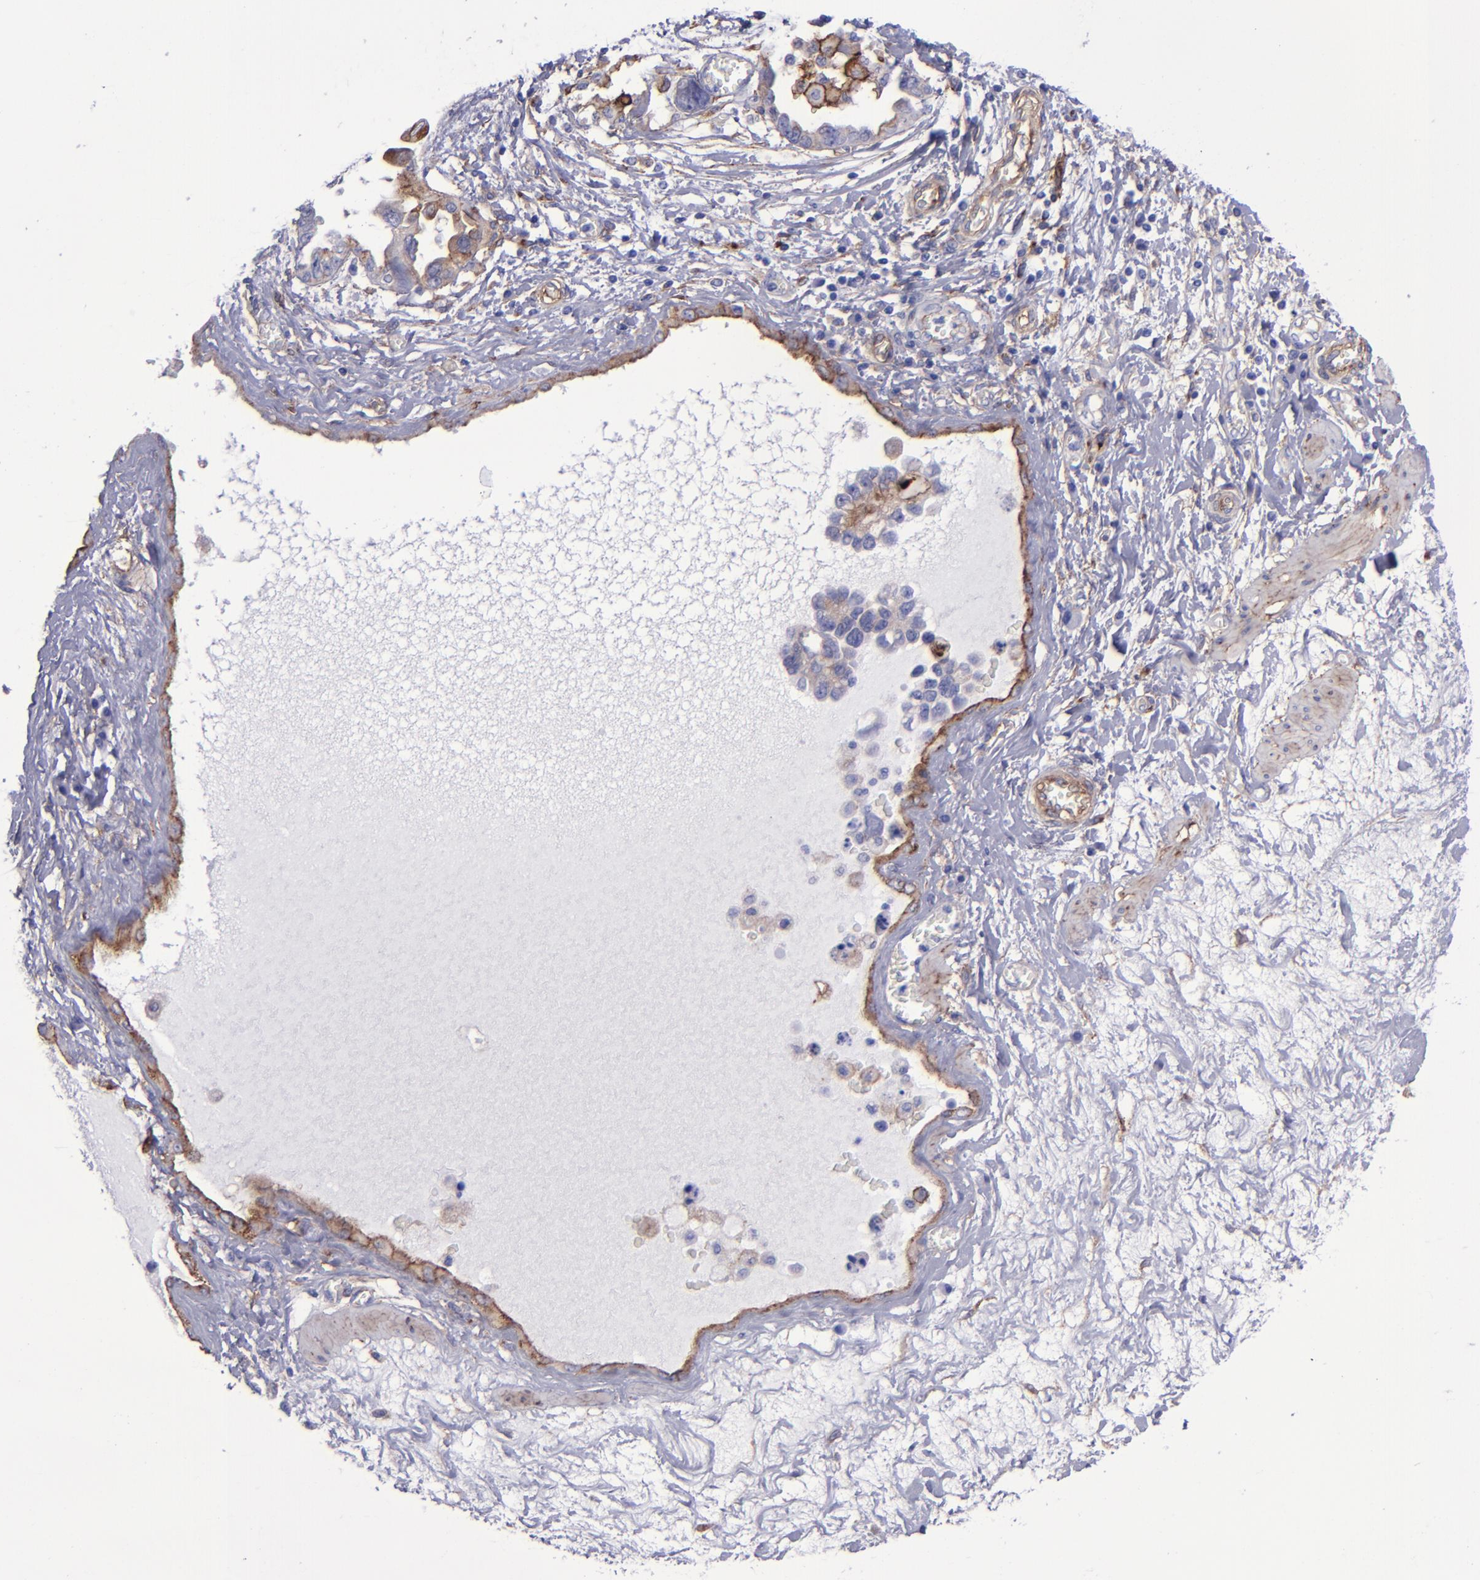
{"staining": {"intensity": "moderate", "quantity": "<25%", "location": "cytoplasmic/membranous"}, "tissue": "ovarian cancer", "cell_type": "Tumor cells", "image_type": "cancer", "snomed": [{"axis": "morphology", "description": "Cystadenocarcinoma, serous, NOS"}, {"axis": "topography", "description": "Ovary"}], "caption": "Protein analysis of serous cystadenocarcinoma (ovarian) tissue reveals moderate cytoplasmic/membranous positivity in approximately <25% of tumor cells.", "gene": "ITGAV", "patient": {"sex": "female", "age": 63}}